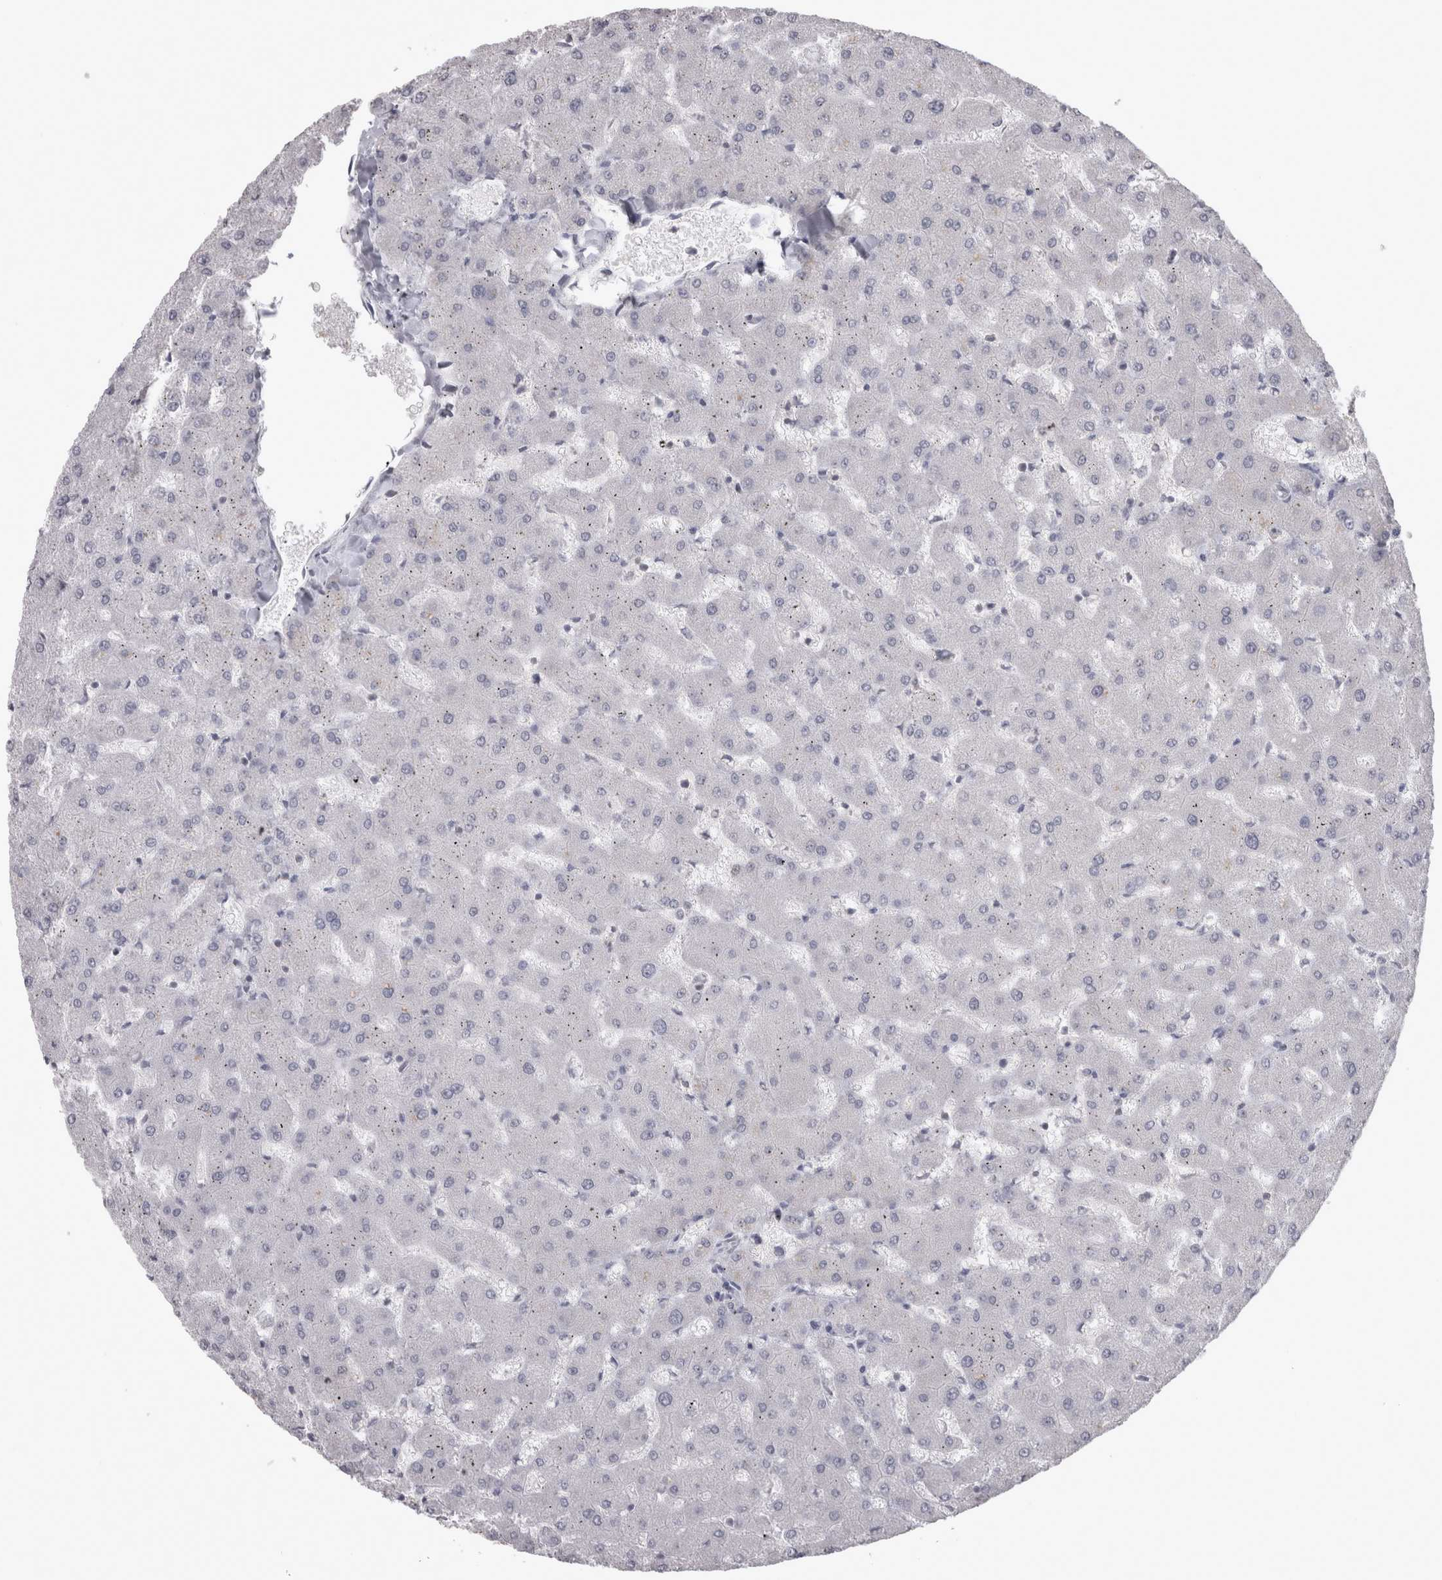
{"staining": {"intensity": "negative", "quantity": "none", "location": "none"}, "tissue": "liver", "cell_type": "Cholangiocytes", "image_type": "normal", "snomed": [{"axis": "morphology", "description": "Normal tissue, NOS"}, {"axis": "topography", "description": "Liver"}], "caption": "The histopathology image exhibits no staining of cholangiocytes in unremarkable liver. Nuclei are stained in blue.", "gene": "LAX1", "patient": {"sex": "female", "age": 63}}